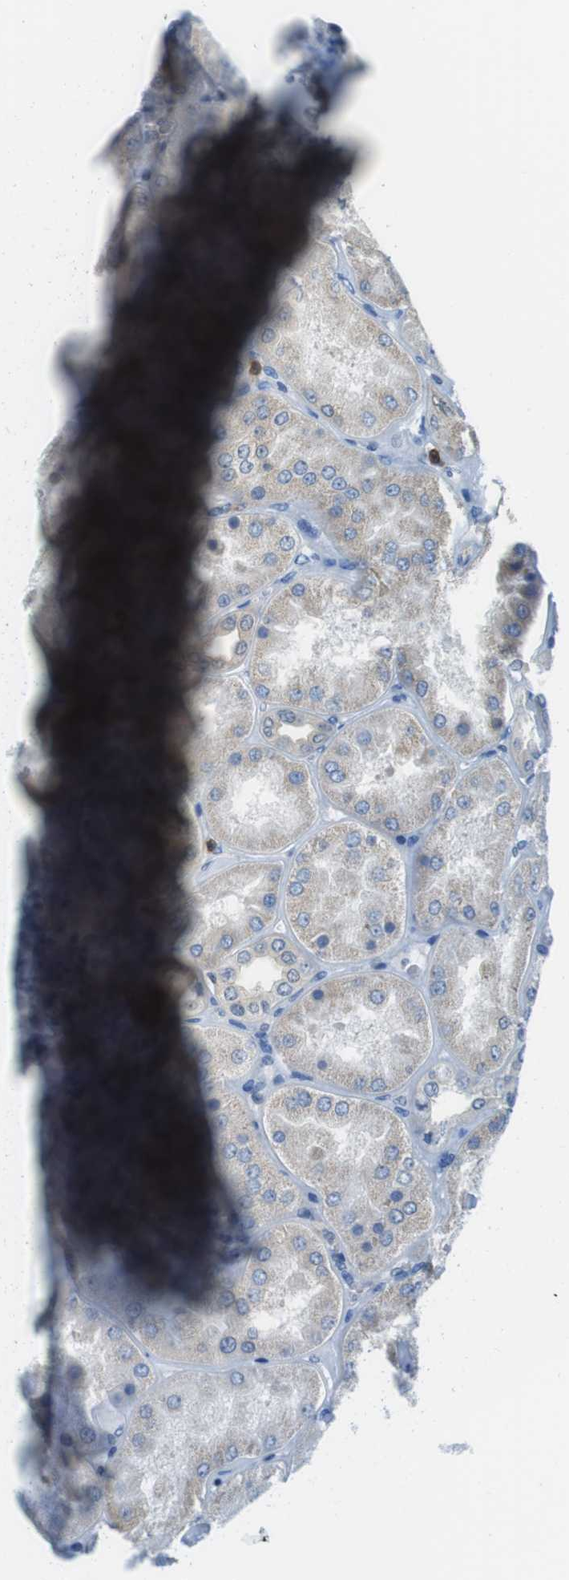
{"staining": {"intensity": "weak", "quantity": "<25%", "location": "cytoplasmic/membranous"}, "tissue": "kidney", "cell_type": "Cells in glomeruli", "image_type": "normal", "snomed": [{"axis": "morphology", "description": "Normal tissue, NOS"}, {"axis": "topography", "description": "Kidney"}], "caption": "This is a image of immunohistochemistry (IHC) staining of benign kidney, which shows no positivity in cells in glomeruli. The staining was performed using DAB to visualize the protein expression in brown, while the nuclei were stained in blue with hematoxylin (Magnification: 20x).", "gene": "TES", "patient": {"sex": "female", "age": 56}}